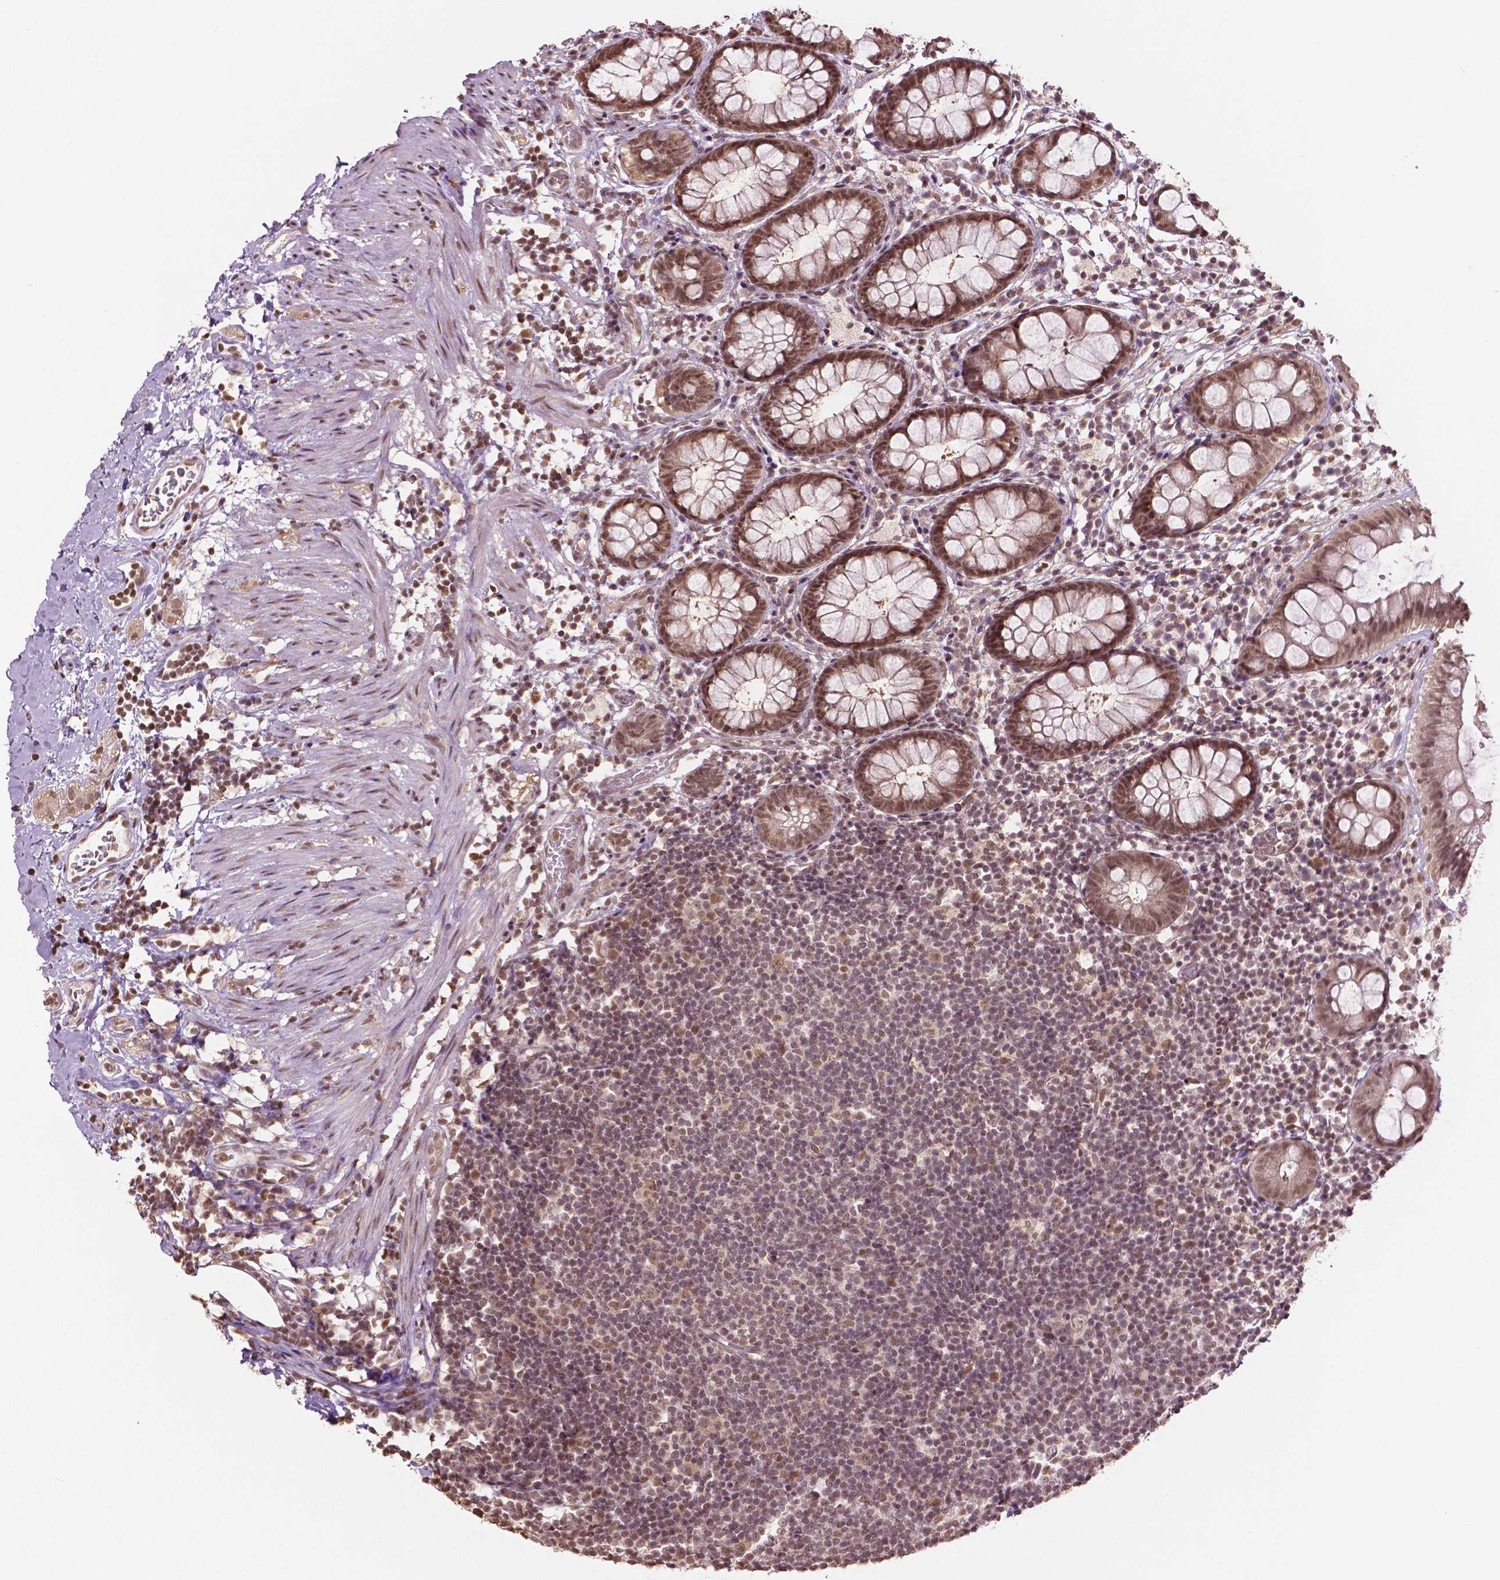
{"staining": {"intensity": "moderate", "quantity": ">75%", "location": "nuclear"}, "tissue": "rectum", "cell_type": "Glandular cells", "image_type": "normal", "snomed": [{"axis": "morphology", "description": "Normal tissue, NOS"}, {"axis": "topography", "description": "Rectum"}], "caption": "This image displays unremarkable rectum stained with immunohistochemistry (IHC) to label a protein in brown. The nuclear of glandular cells show moderate positivity for the protein. Nuclei are counter-stained blue.", "gene": "DEK", "patient": {"sex": "female", "age": 62}}